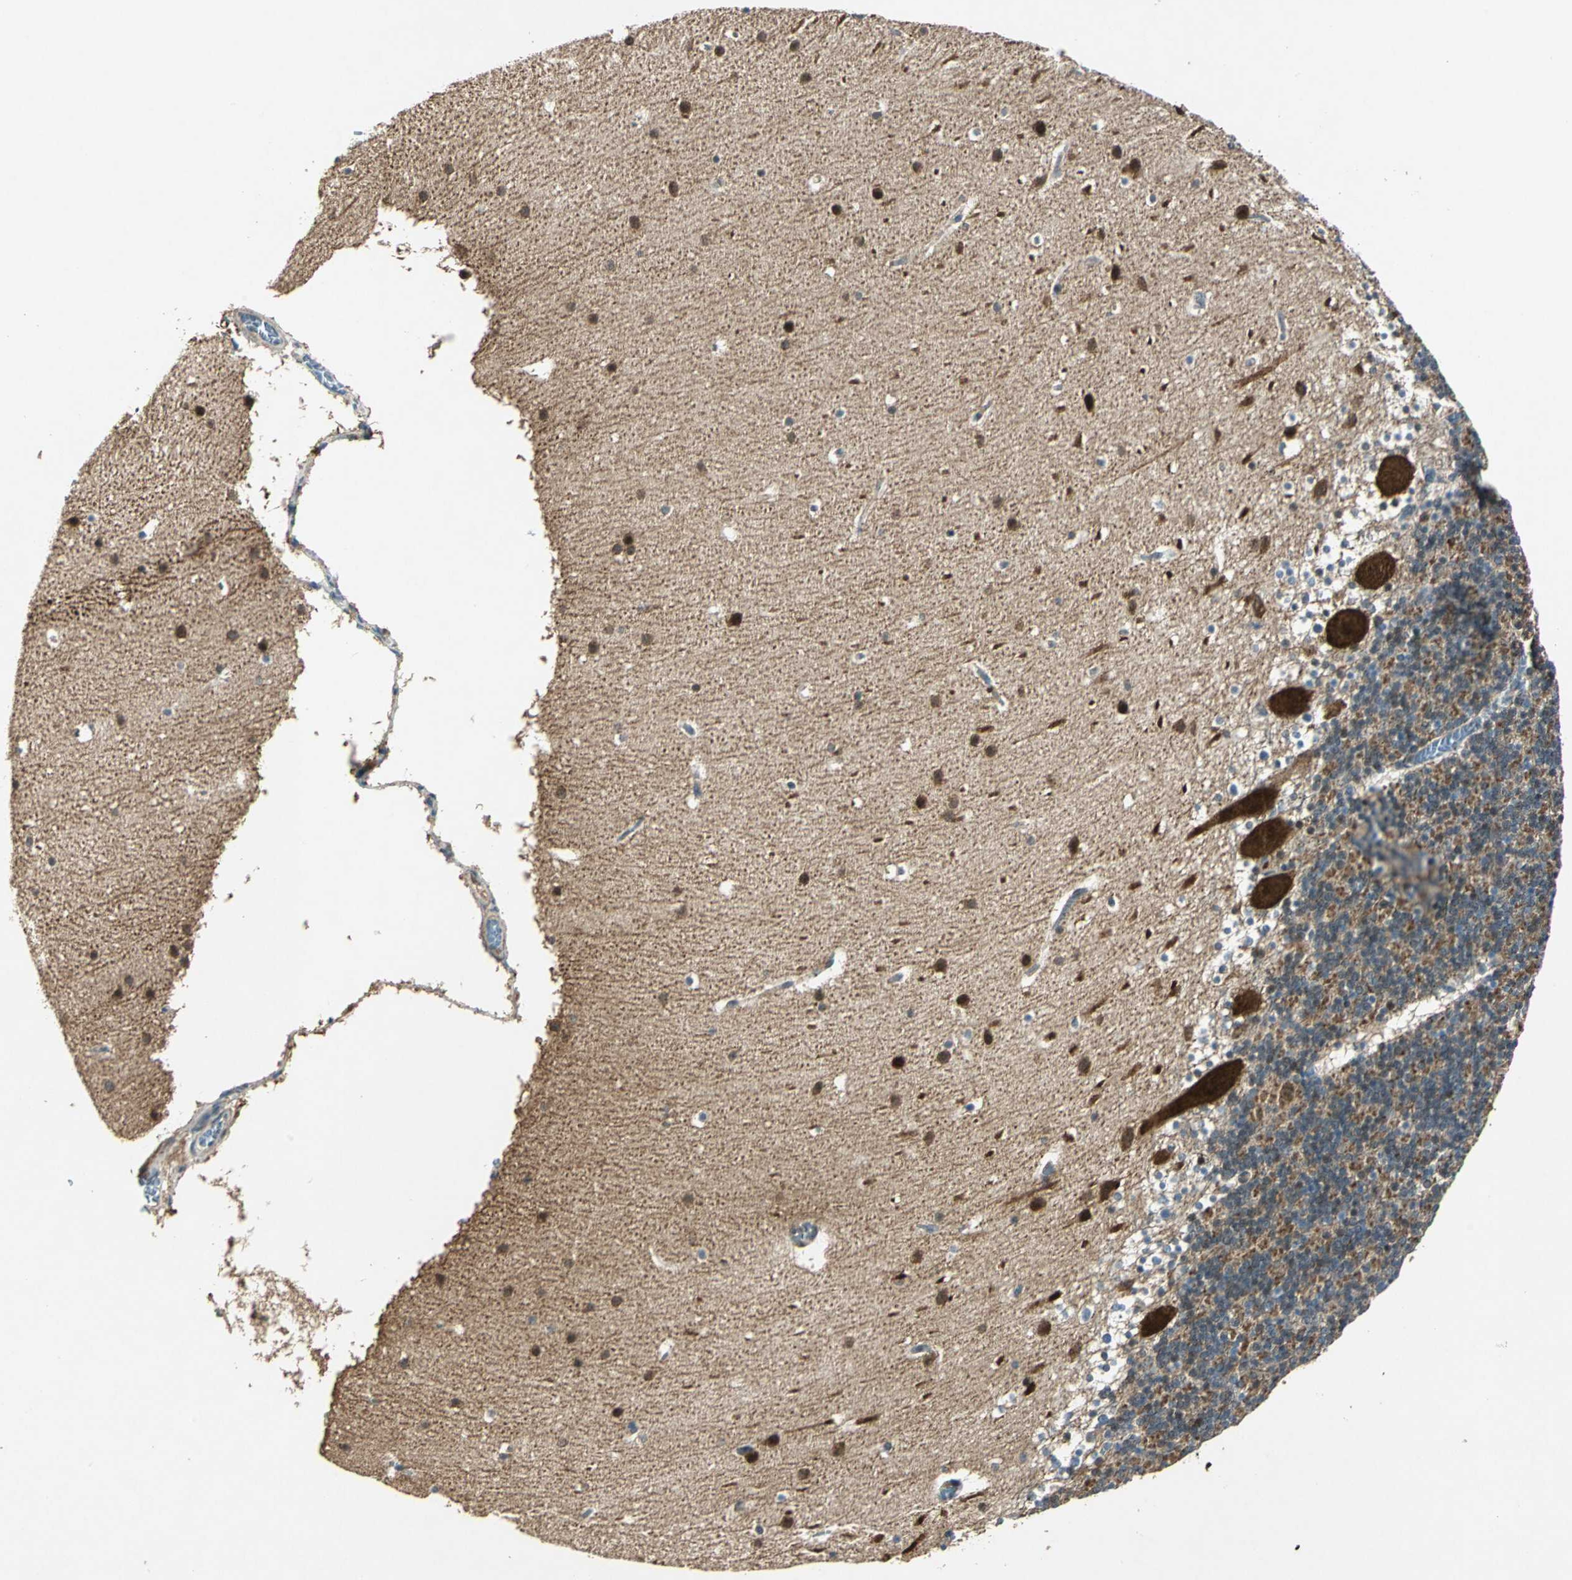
{"staining": {"intensity": "moderate", "quantity": "25%-75%", "location": "cytoplasmic/membranous"}, "tissue": "cerebellum", "cell_type": "Cells in granular layer", "image_type": "normal", "snomed": [{"axis": "morphology", "description": "Normal tissue, NOS"}, {"axis": "topography", "description": "Cerebellum"}], "caption": "IHC histopathology image of normal human cerebellum stained for a protein (brown), which demonstrates medium levels of moderate cytoplasmic/membranous staining in about 25%-75% of cells in granular layer.", "gene": "AHSA1", "patient": {"sex": "male", "age": 45}}